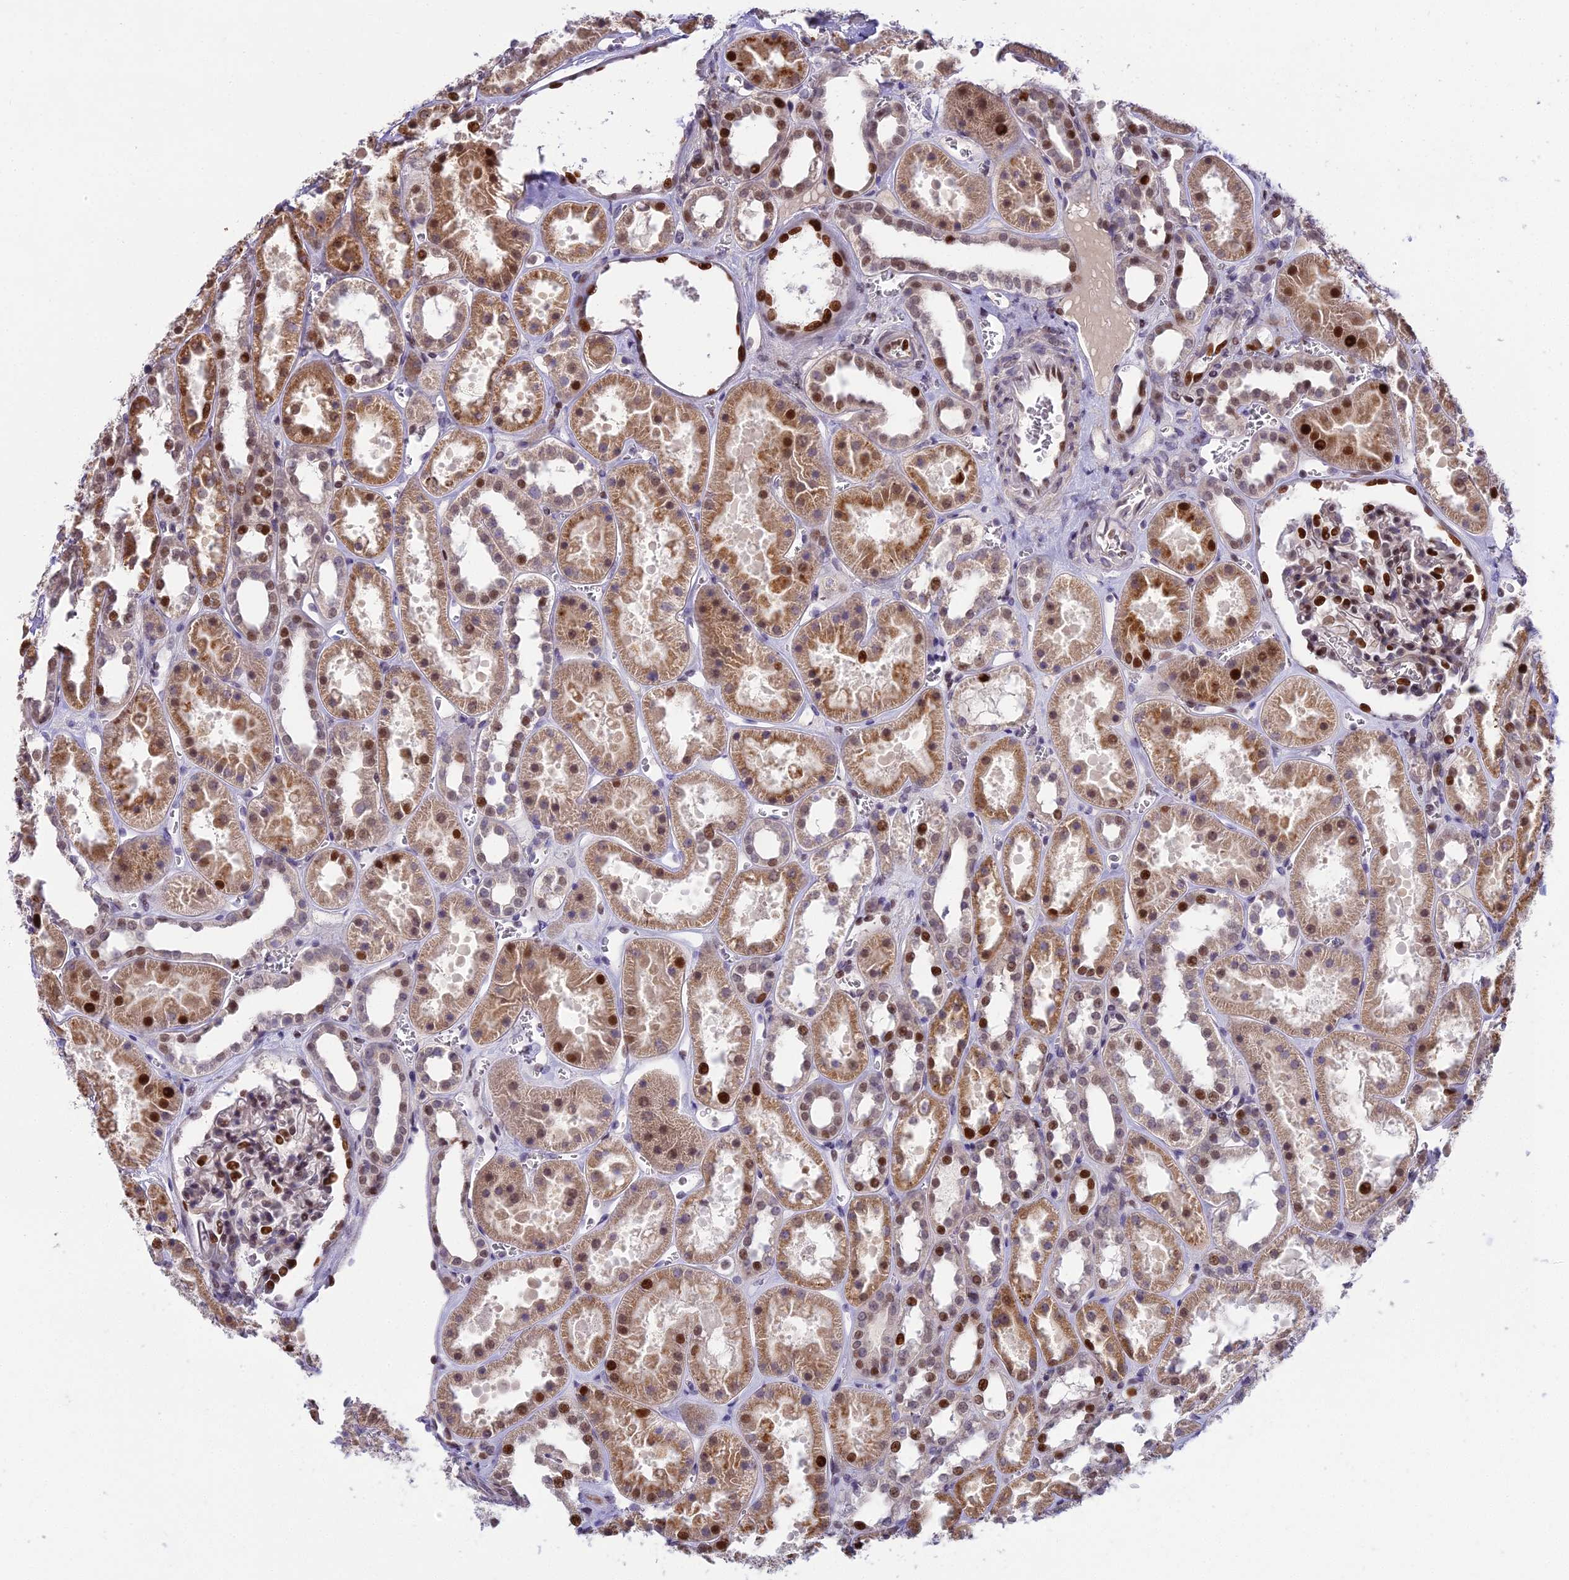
{"staining": {"intensity": "strong", "quantity": "25%-75%", "location": "nuclear"}, "tissue": "kidney", "cell_type": "Cells in glomeruli", "image_type": "normal", "snomed": [{"axis": "morphology", "description": "Normal tissue, NOS"}, {"axis": "topography", "description": "Kidney"}], "caption": "Cells in glomeruli show high levels of strong nuclear staining in about 25%-75% of cells in benign human kidney.", "gene": "ZNF707", "patient": {"sex": "female", "age": 41}}